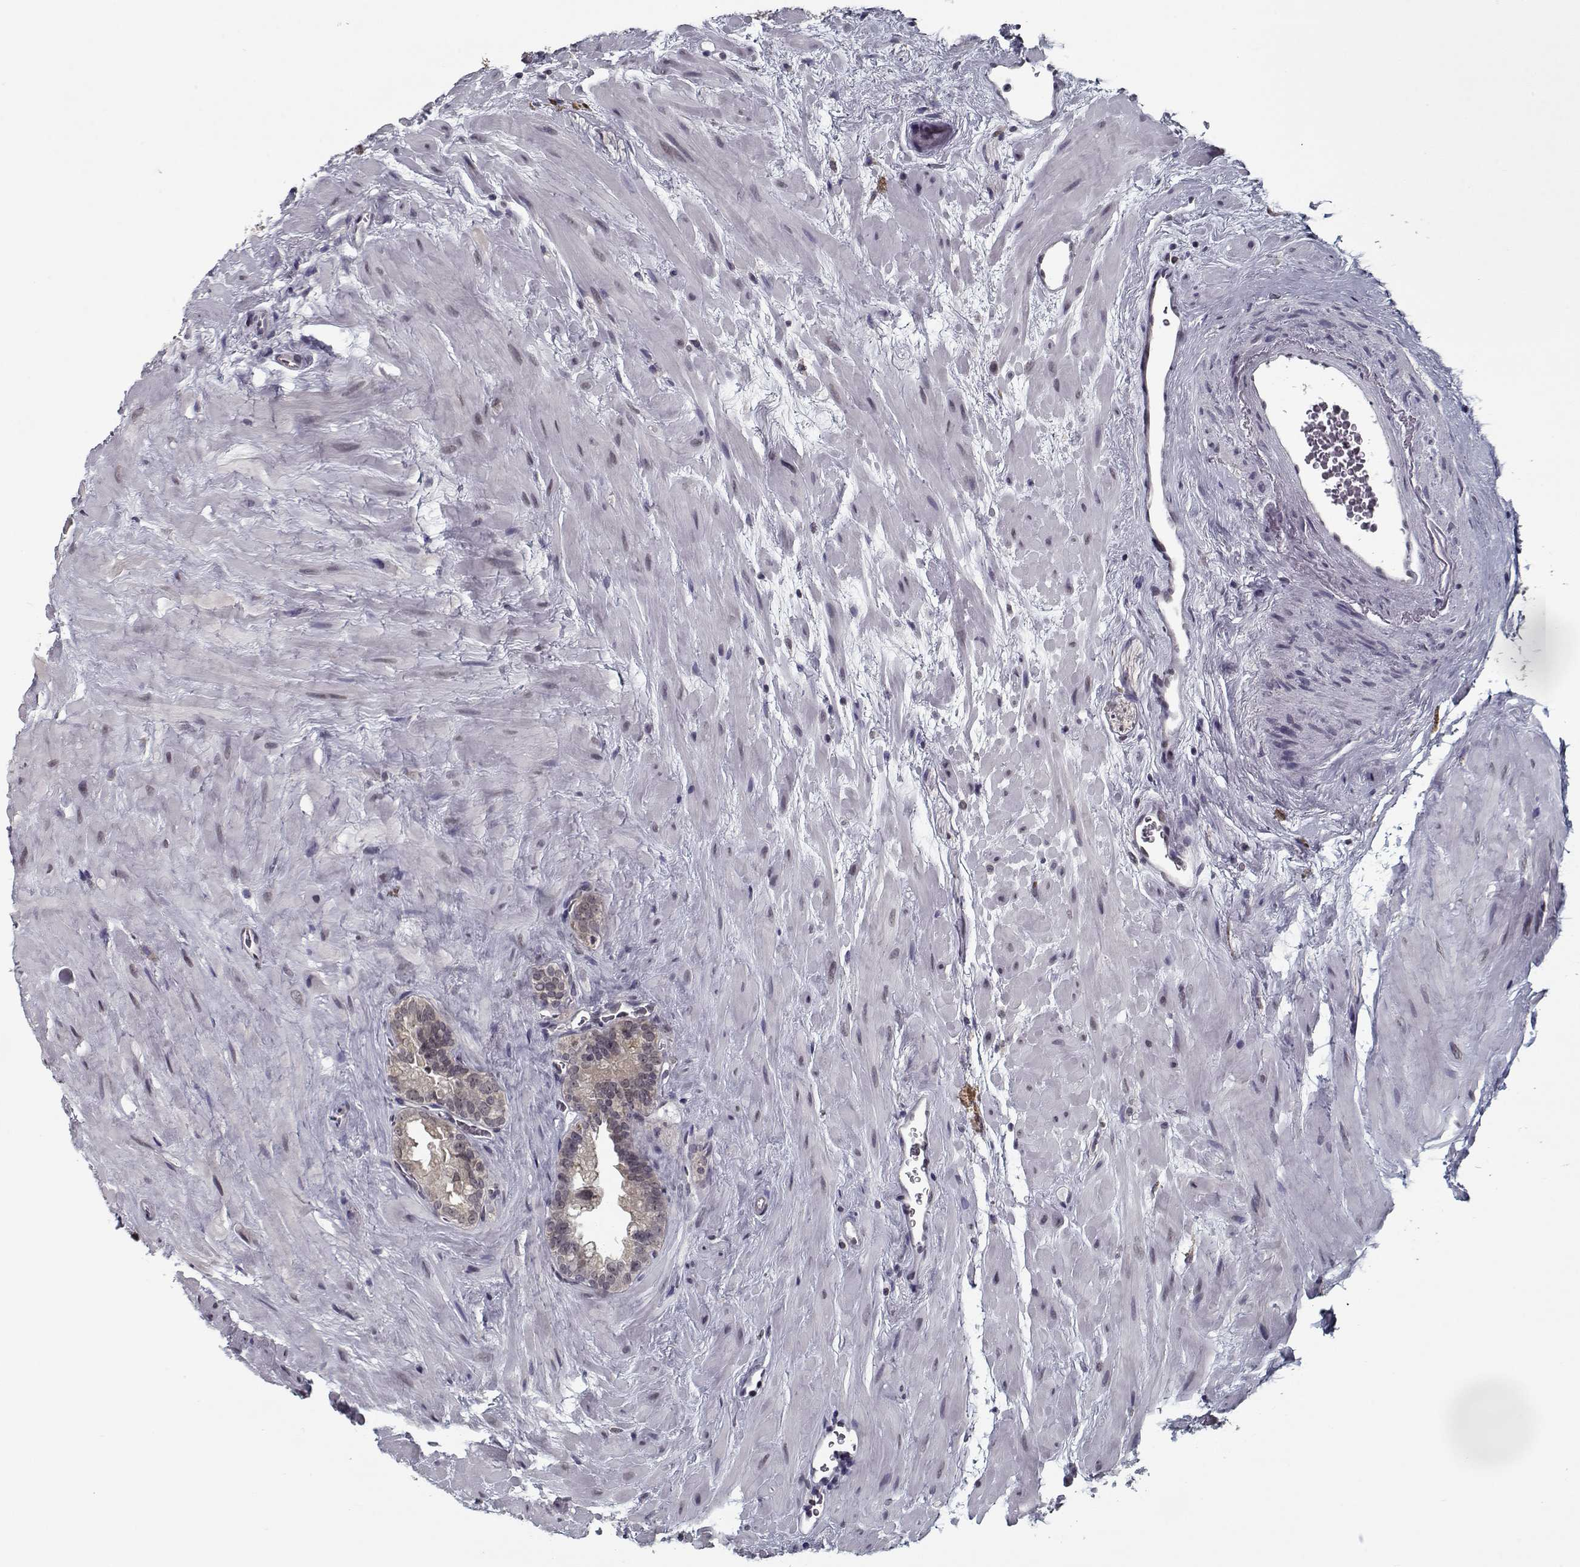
{"staining": {"intensity": "negative", "quantity": "none", "location": "none"}, "tissue": "seminal vesicle", "cell_type": "Glandular cells", "image_type": "normal", "snomed": [{"axis": "morphology", "description": "Normal tissue, NOS"}, {"axis": "topography", "description": "Seminal veicle"}], "caption": "Immunohistochemical staining of benign seminal vesicle shows no significant positivity in glandular cells. (DAB (3,3'-diaminobenzidine) IHC, high magnification).", "gene": "TESPA1", "patient": {"sex": "male", "age": 71}}